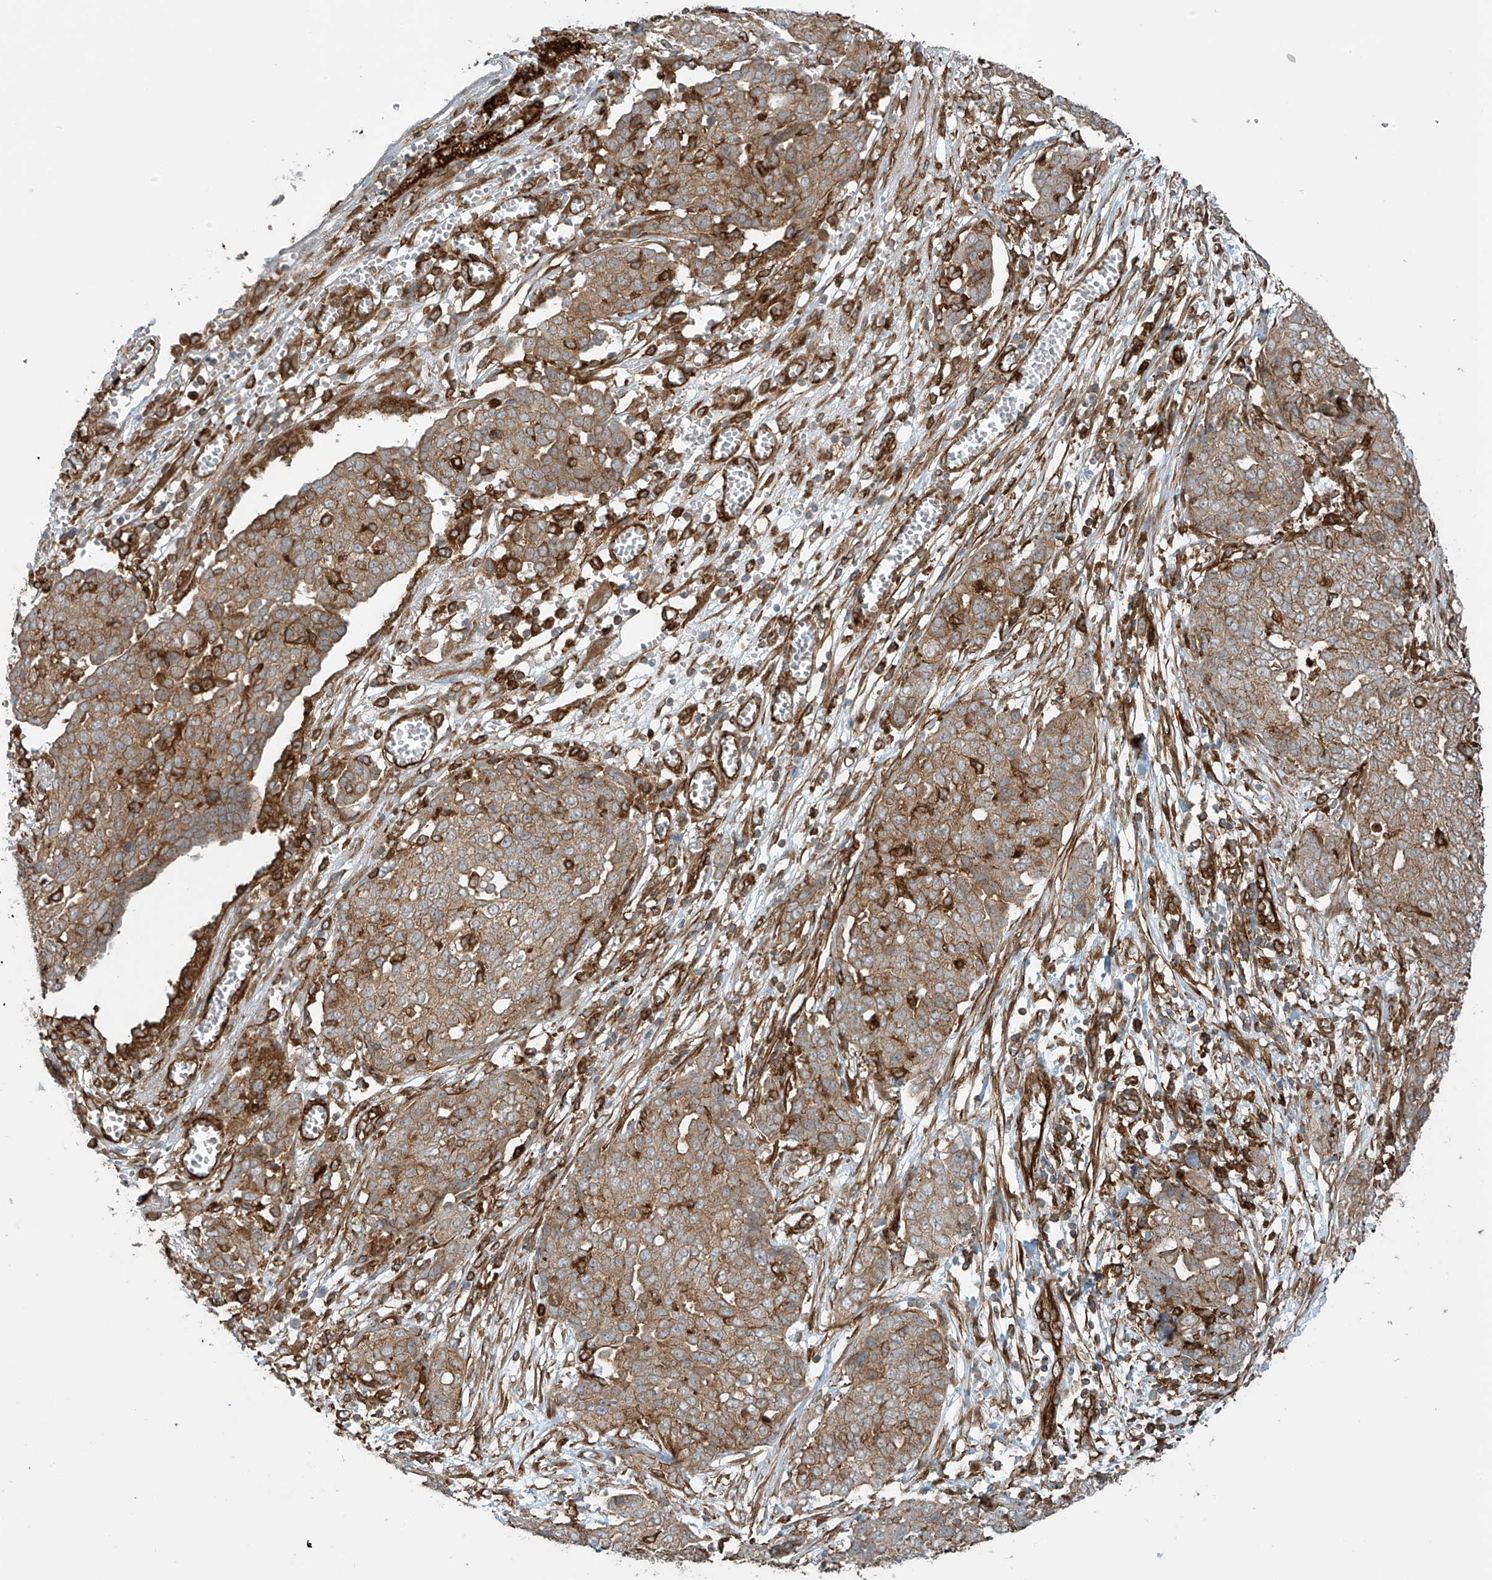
{"staining": {"intensity": "moderate", "quantity": ">75%", "location": "cytoplasmic/membranous"}, "tissue": "ovarian cancer", "cell_type": "Tumor cells", "image_type": "cancer", "snomed": [{"axis": "morphology", "description": "Cystadenocarcinoma, serous, NOS"}, {"axis": "topography", "description": "Soft tissue"}, {"axis": "topography", "description": "Ovary"}], "caption": "Human serous cystadenocarcinoma (ovarian) stained with a brown dye reveals moderate cytoplasmic/membranous positive positivity in about >75% of tumor cells.", "gene": "SLC9A2", "patient": {"sex": "female", "age": 57}}